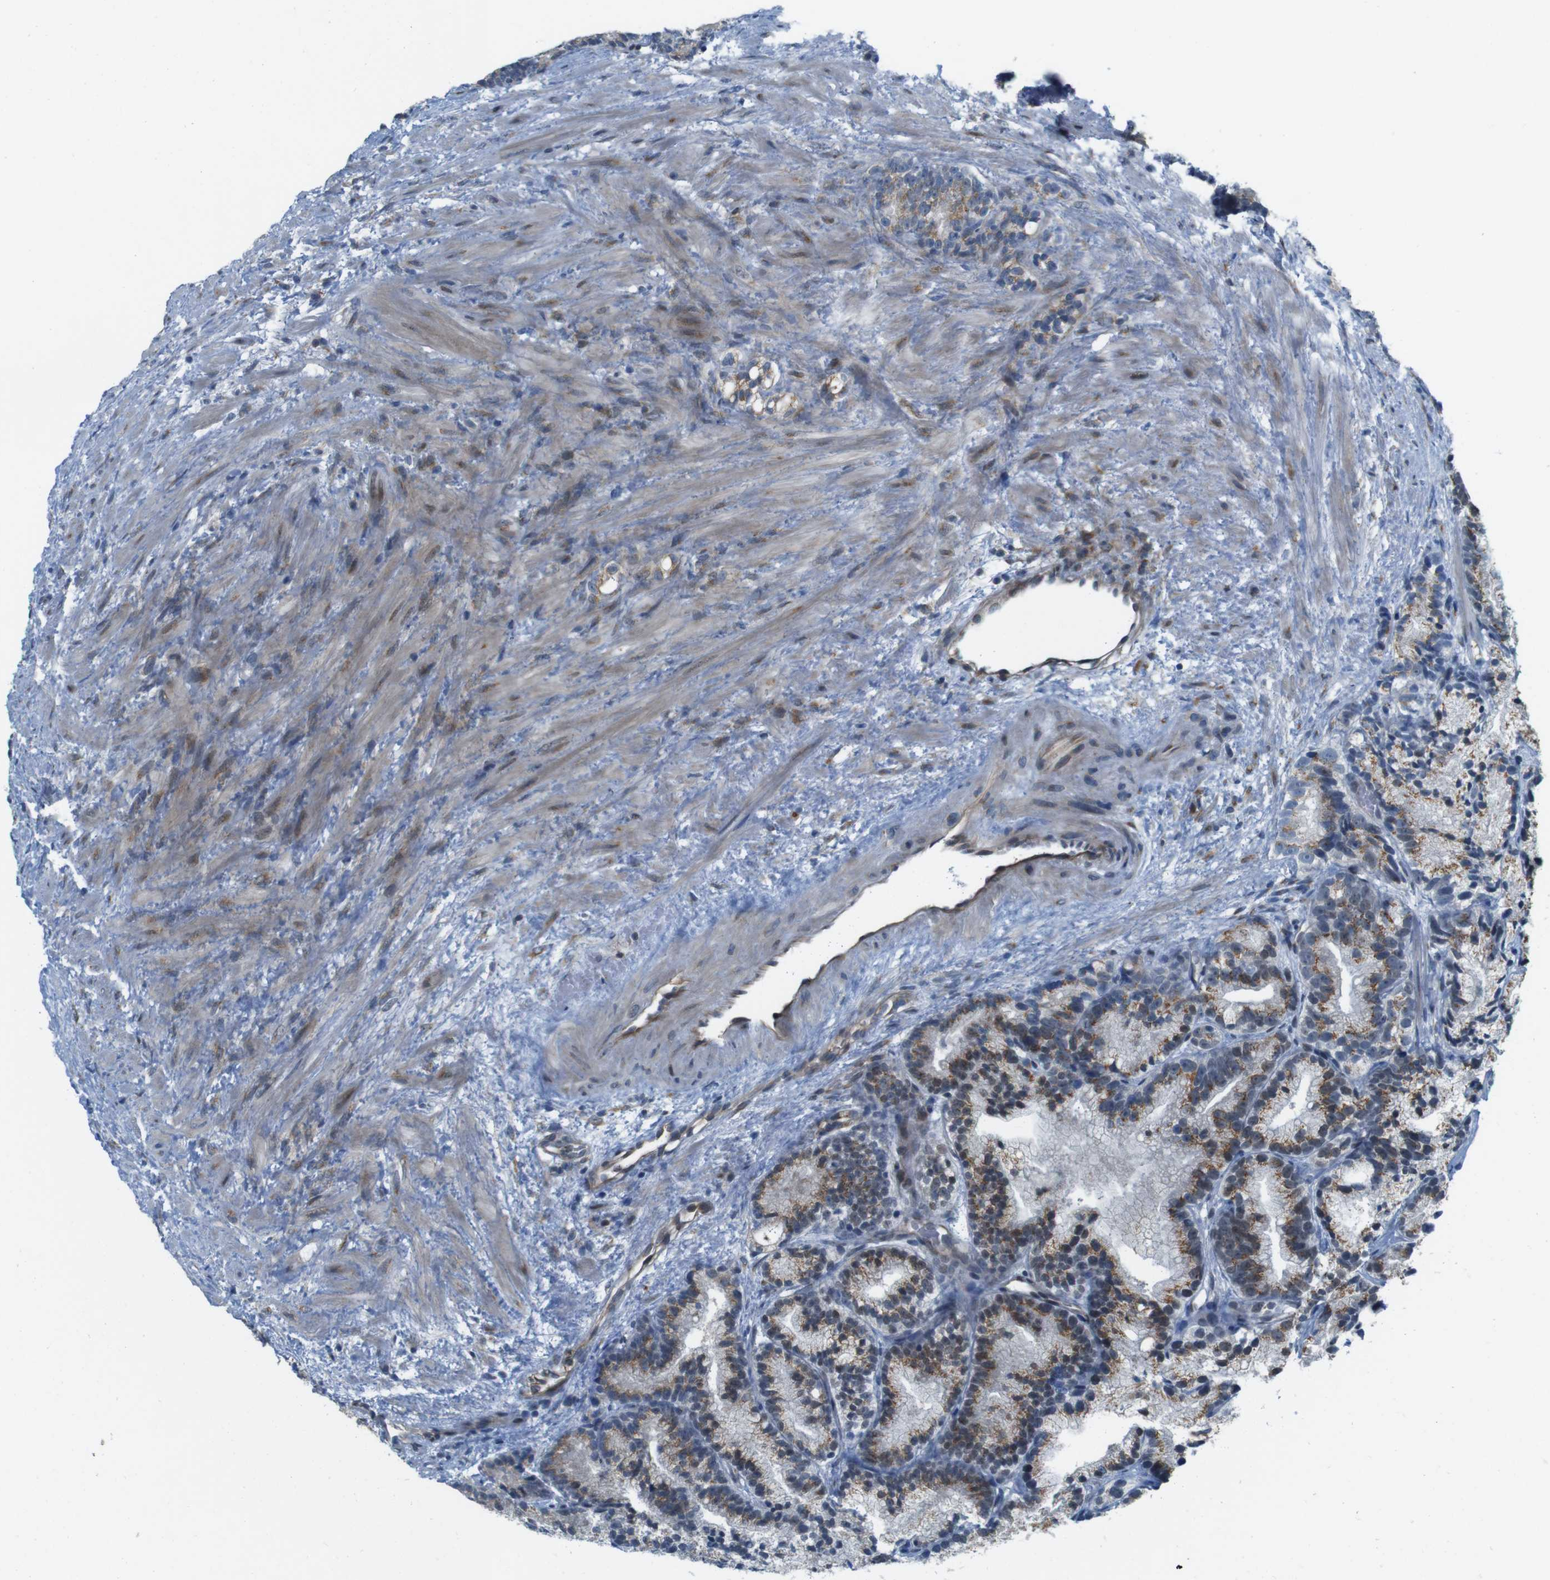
{"staining": {"intensity": "moderate", "quantity": ">75%", "location": "cytoplasmic/membranous"}, "tissue": "prostate cancer", "cell_type": "Tumor cells", "image_type": "cancer", "snomed": [{"axis": "morphology", "description": "Adenocarcinoma, Low grade"}, {"axis": "topography", "description": "Prostate"}], "caption": "Human prostate cancer (low-grade adenocarcinoma) stained with a brown dye reveals moderate cytoplasmic/membranous positive positivity in about >75% of tumor cells.", "gene": "SKI", "patient": {"sex": "male", "age": 89}}